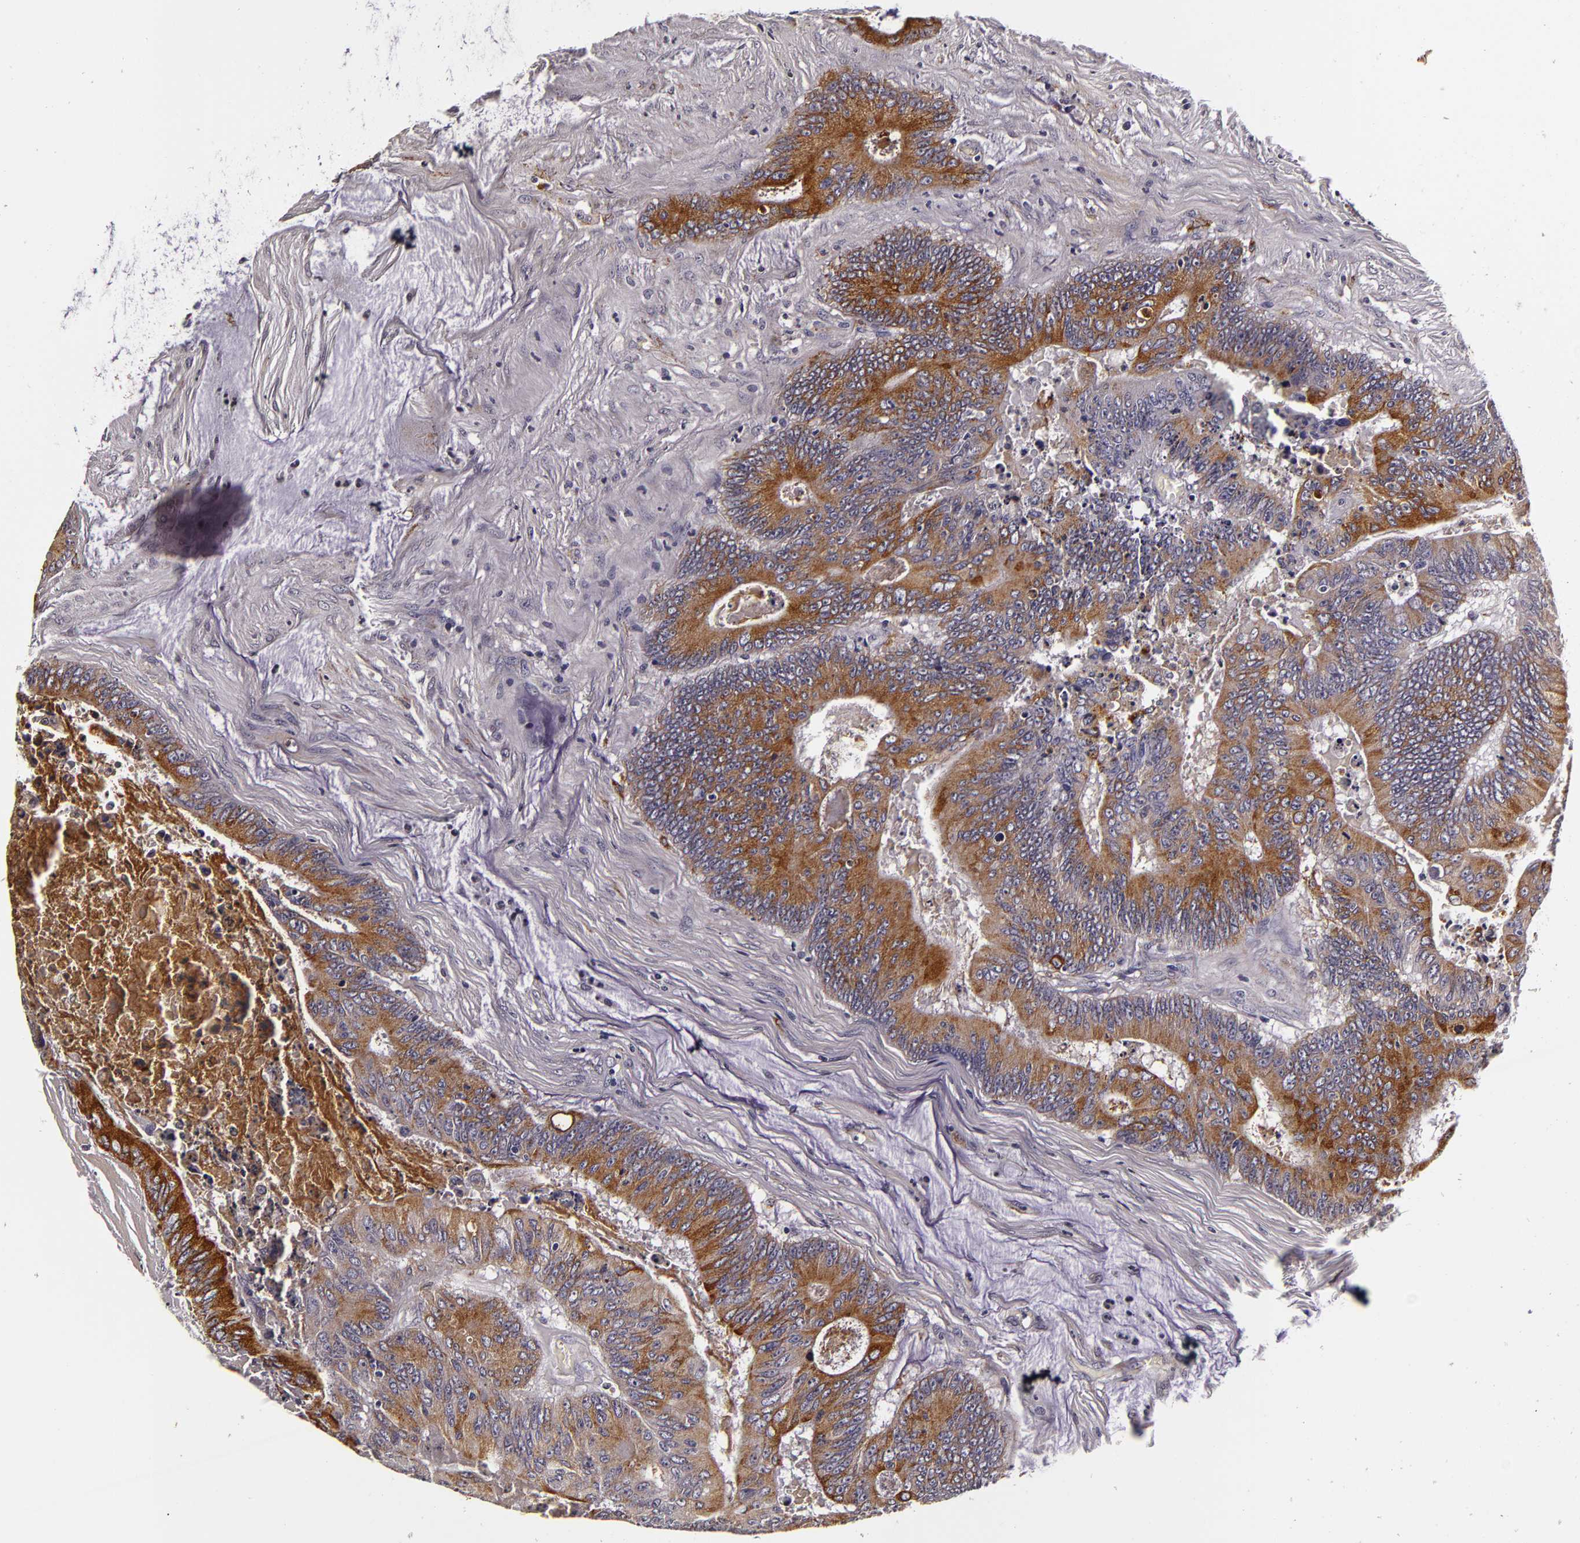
{"staining": {"intensity": "moderate", "quantity": ">75%", "location": "cytoplasmic/membranous"}, "tissue": "colorectal cancer", "cell_type": "Tumor cells", "image_type": "cancer", "snomed": [{"axis": "morphology", "description": "Adenocarcinoma, NOS"}, {"axis": "topography", "description": "Colon"}], "caption": "Colorectal cancer (adenocarcinoma) stained with DAB (3,3'-diaminobenzidine) IHC reveals medium levels of moderate cytoplasmic/membranous positivity in approximately >75% of tumor cells.", "gene": "LGALS3BP", "patient": {"sex": "male", "age": 65}}